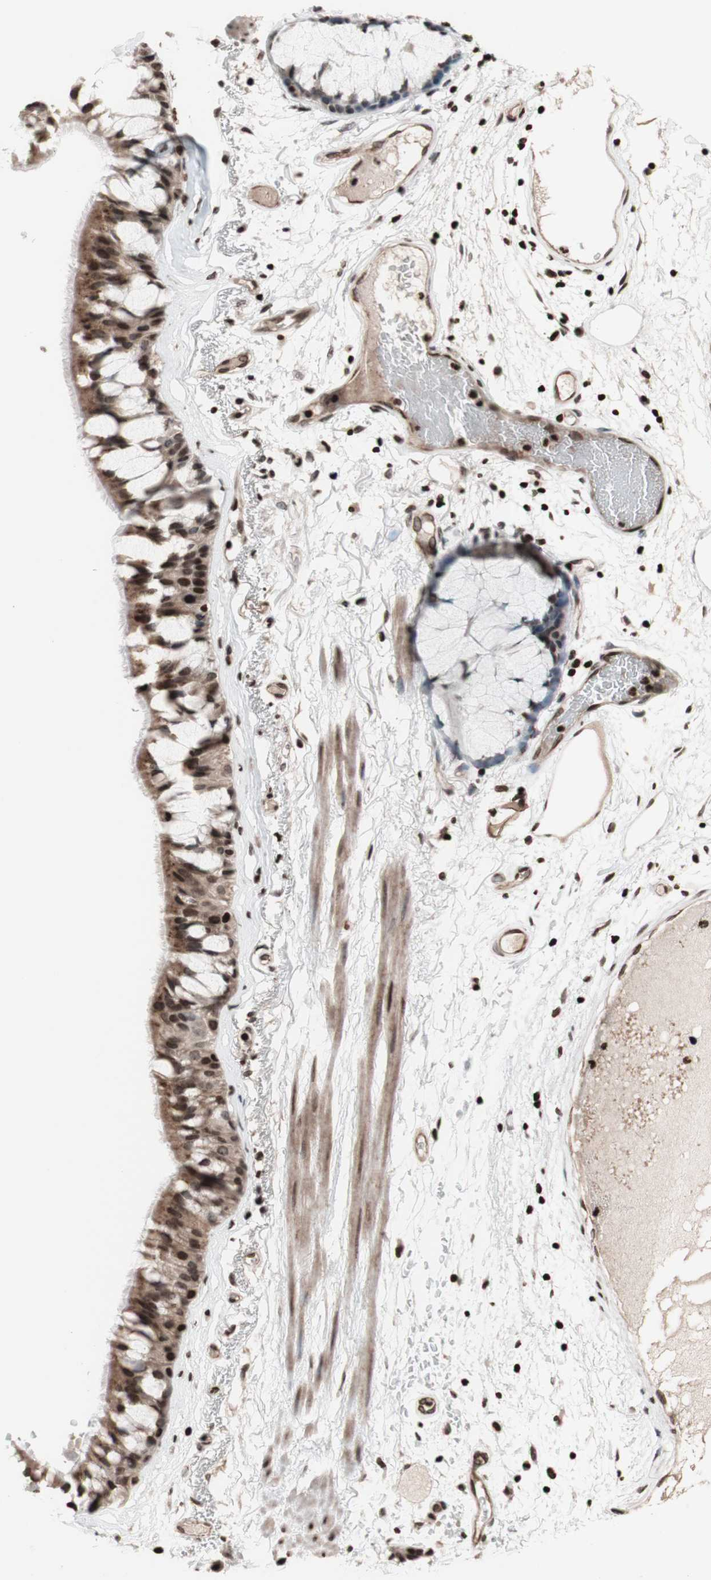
{"staining": {"intensity": "strong", "quantity": ">75%", "location": "cytoplasmic/membranous,nuclear"}, "tissue": "bronchus", "cell_type": "Respiratory epithelial cells", "image_type": "normal", "snomed": [{"axis": "morphology", "description": "Normal tissue, NOS"}, {"axis": "topography", "description": "Bronchus"}], "caption": "IHC image of normal human bronchus stained for a protein (brown), which demonstrates high levels of strong cytoplasmic/membranous,nuclear staining in approximately >75% of respiratory epithelial cells.", "gene": "POLA1", "patient": {"sex": "male", "age": 66}}